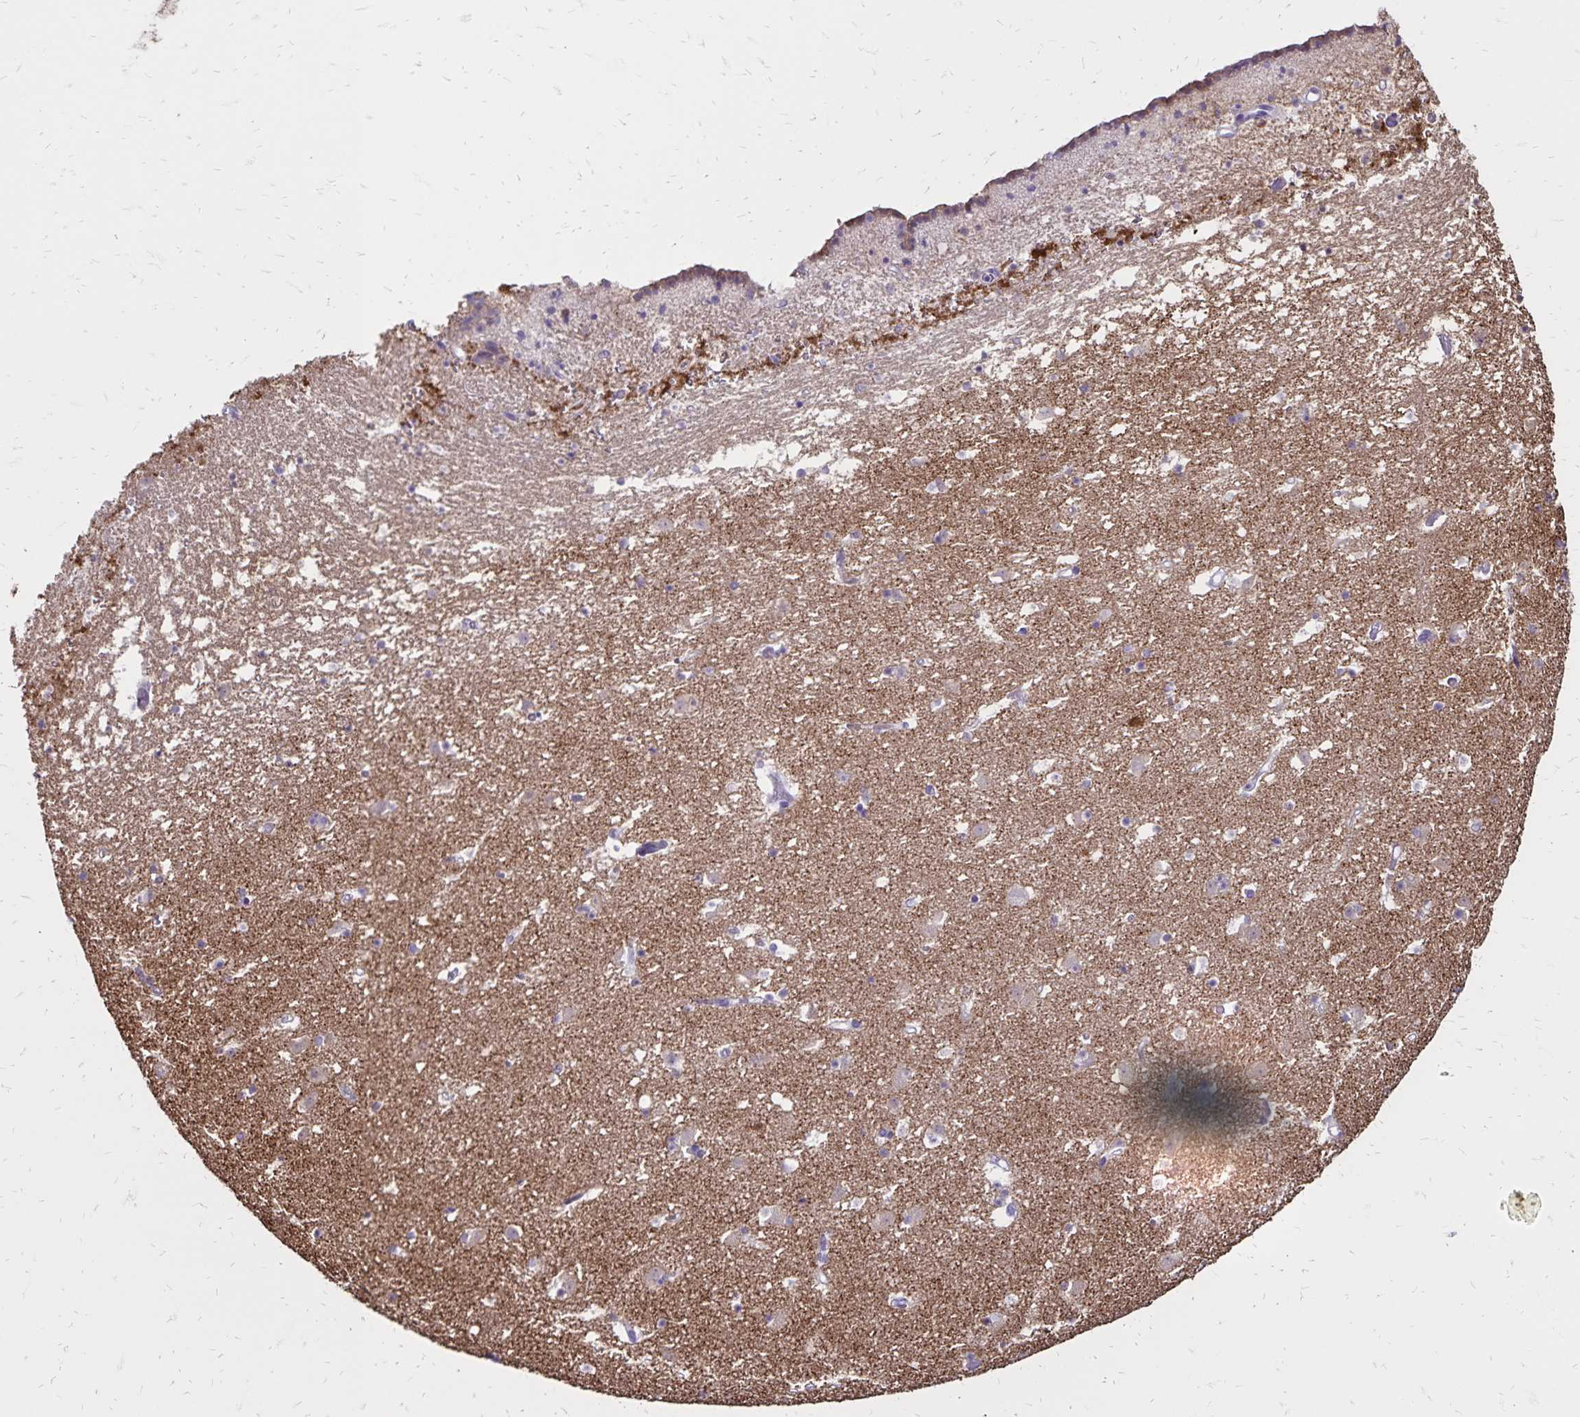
{"staining": {"intensity": "negative", "quantity": "none", "location": "none"}, "tissue": "caudate", "cell_type": "Glial cells", "image_type": "normal", "snomed": [{"axis": "morphology", "description": "Normal tissue, NOS"}, {"axis": "topography", "description": "Lateral ventricle wall"}], "caption": "A high-resolution micrograph shows IHC staining of unremarkable caudate, which shows no significant expression in glial cells.", "gene": "SH3GL3", "patient": {"sex": "female", "age": 42}}